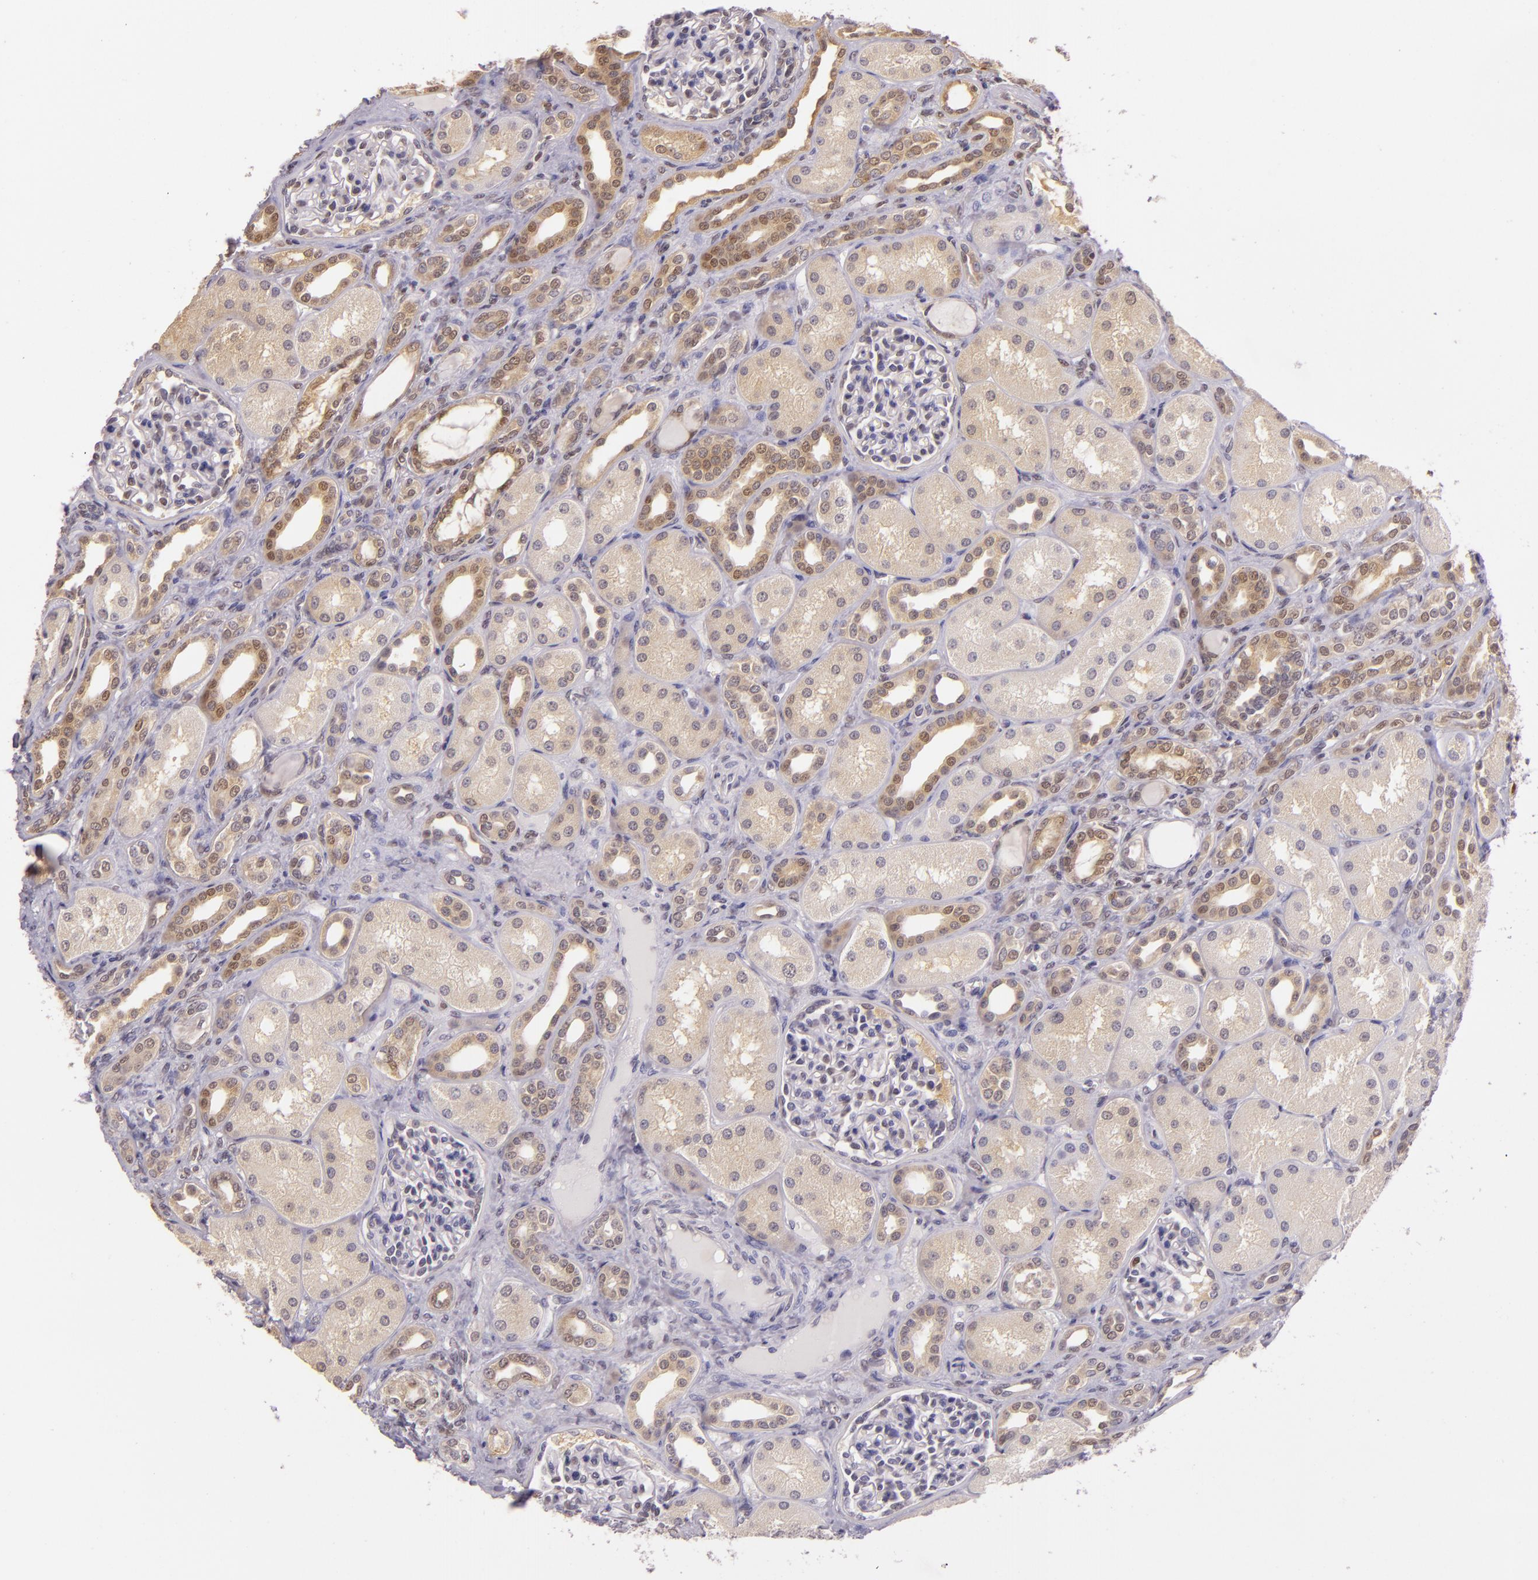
{"staining": {"intensity": "negative", "quantity": "none", "location": "none"}, "tissue": "kidney", "cell_type": "Cells in glomeruli", "image_type": "normal", "snomed": [{"axis": "morphology", "description": "Normal tissue, NOS"}, {"axis": "topography", "description": "Kidney"}], "caption": "Immunohistochemical staining of benign human kidney displays no significant expression in cells in glomeruli. (DAB (3,3'-diaminobenzidine) immunohistochemistry, high magnification).", "gene": "HSPA8", "patient": {"sex": "male", "age": 7}}